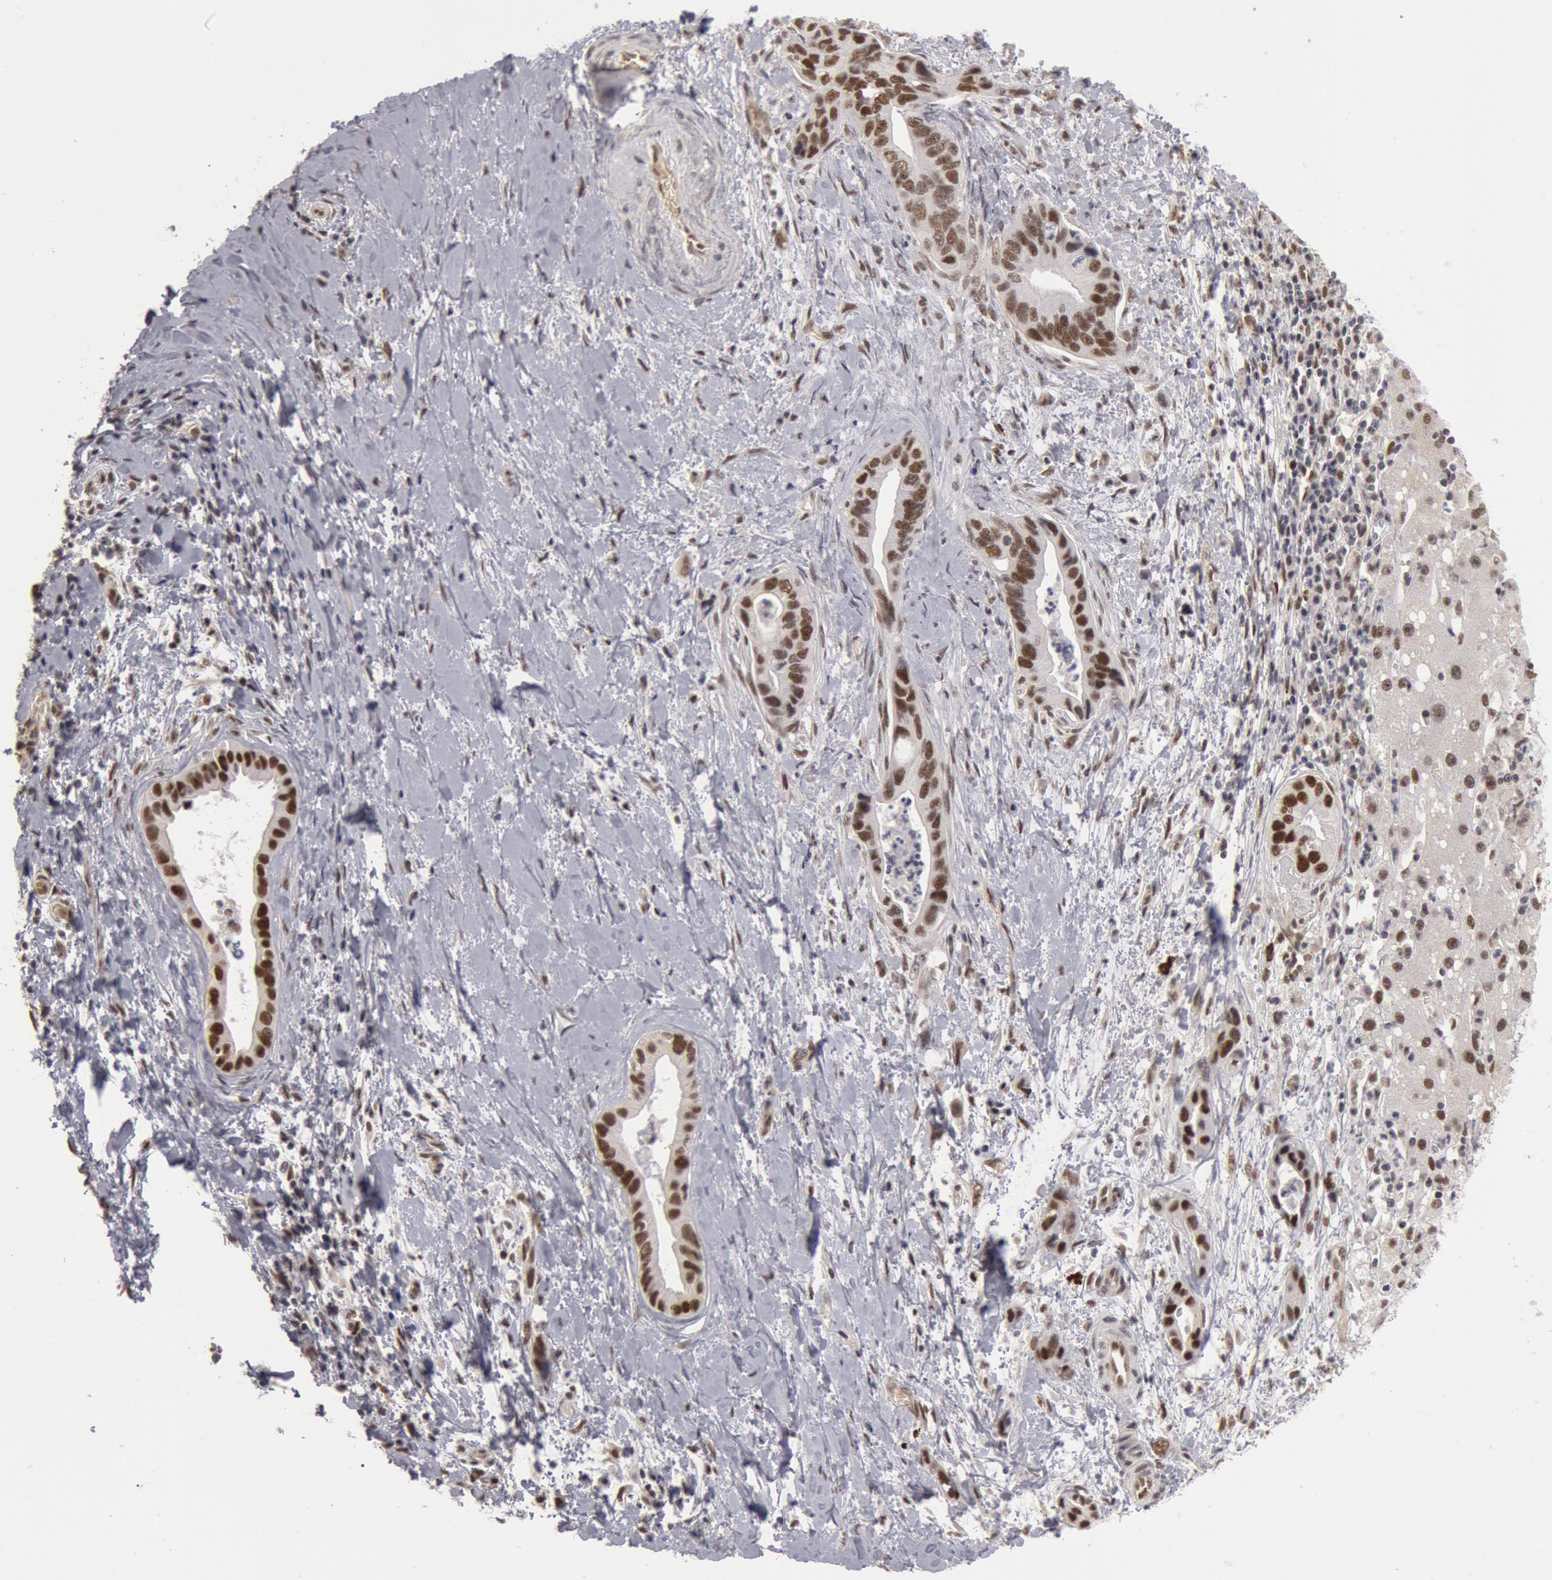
{"staining": {"intensity": "moderate", "quantity": ">75%", "location": "nuclear"}, "tissue": "liver cancer", "cell_type": "Tumor cells", "image_type": "cancer", "snomed": [{"axis": "morphology", "description": "Cholangiocarcinoma"}, {"axis": "topography", "description": "Liver"}], "caption": "The photomicrograph demonstrates staining of cholangiocarcinoma (liver), revealing moderate nuclear protein expression (brown color) within tumor cells. (DAB (3,3'-diaminobenzidine) IHC with brightfield microscopy, high magnification).", "gene": "PPP4R3B", "patient": {"sex": "female", "age": 65}}